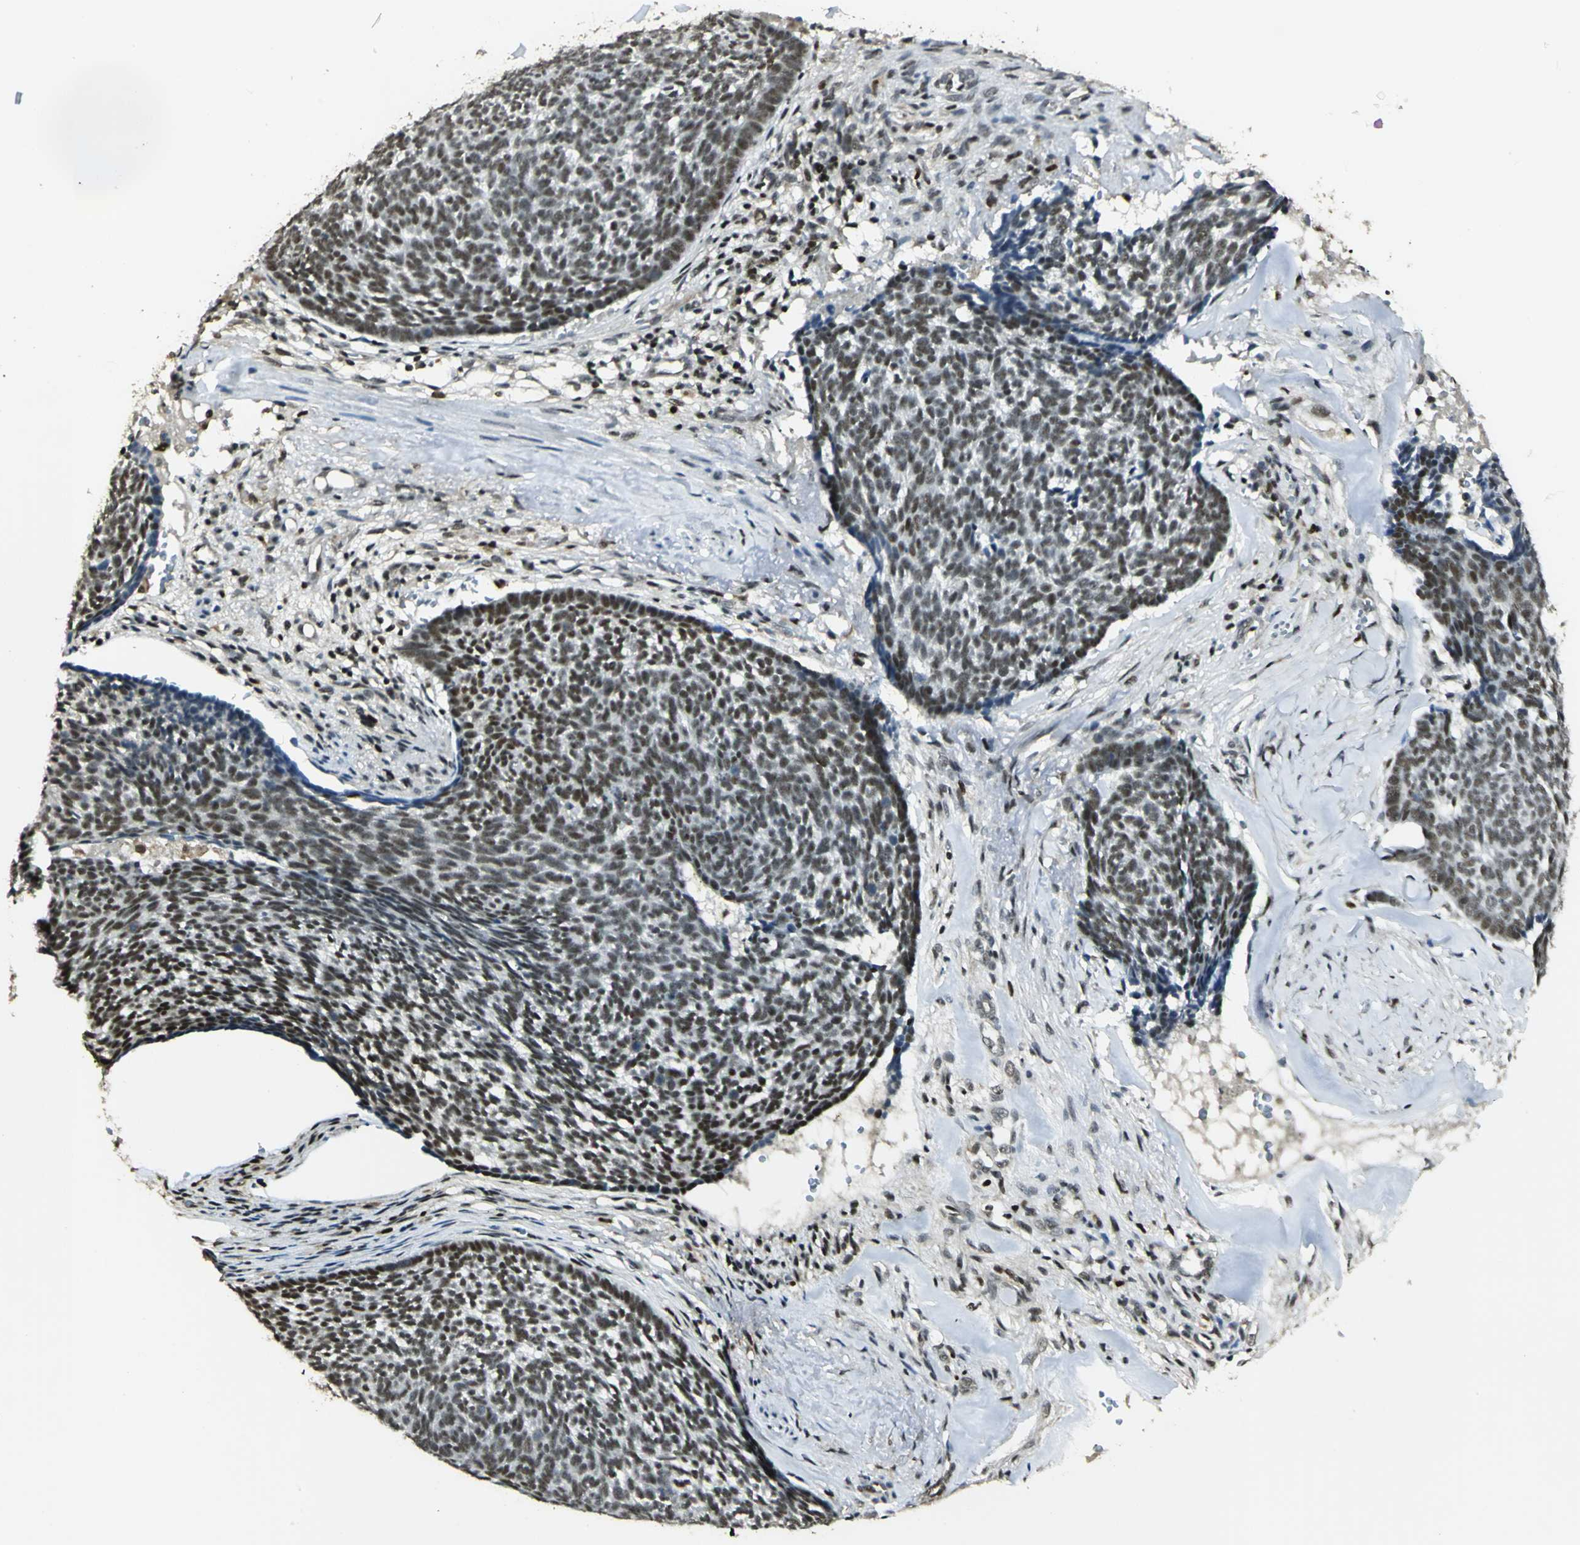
{"staining": {"intensity": "weak", "quantity": ">75%", "location": "nuclear"}, "tissue": "skin cancer", "cell_type": "Tumor cells", "image_type": "cancer", "snomed": [{"axis": "morphology", "description": "Basal cell carcinoma"}, {"axis": "topography", "description": "Skin"}], "caption": "Approximately >75% of tumor cells in human skin cancer demonstrate weak nuclear protein positivity as visualized by brown immunohistochemical staining.", "gene": "ELF1", "patient": {"sex": "male", "age": 84}}